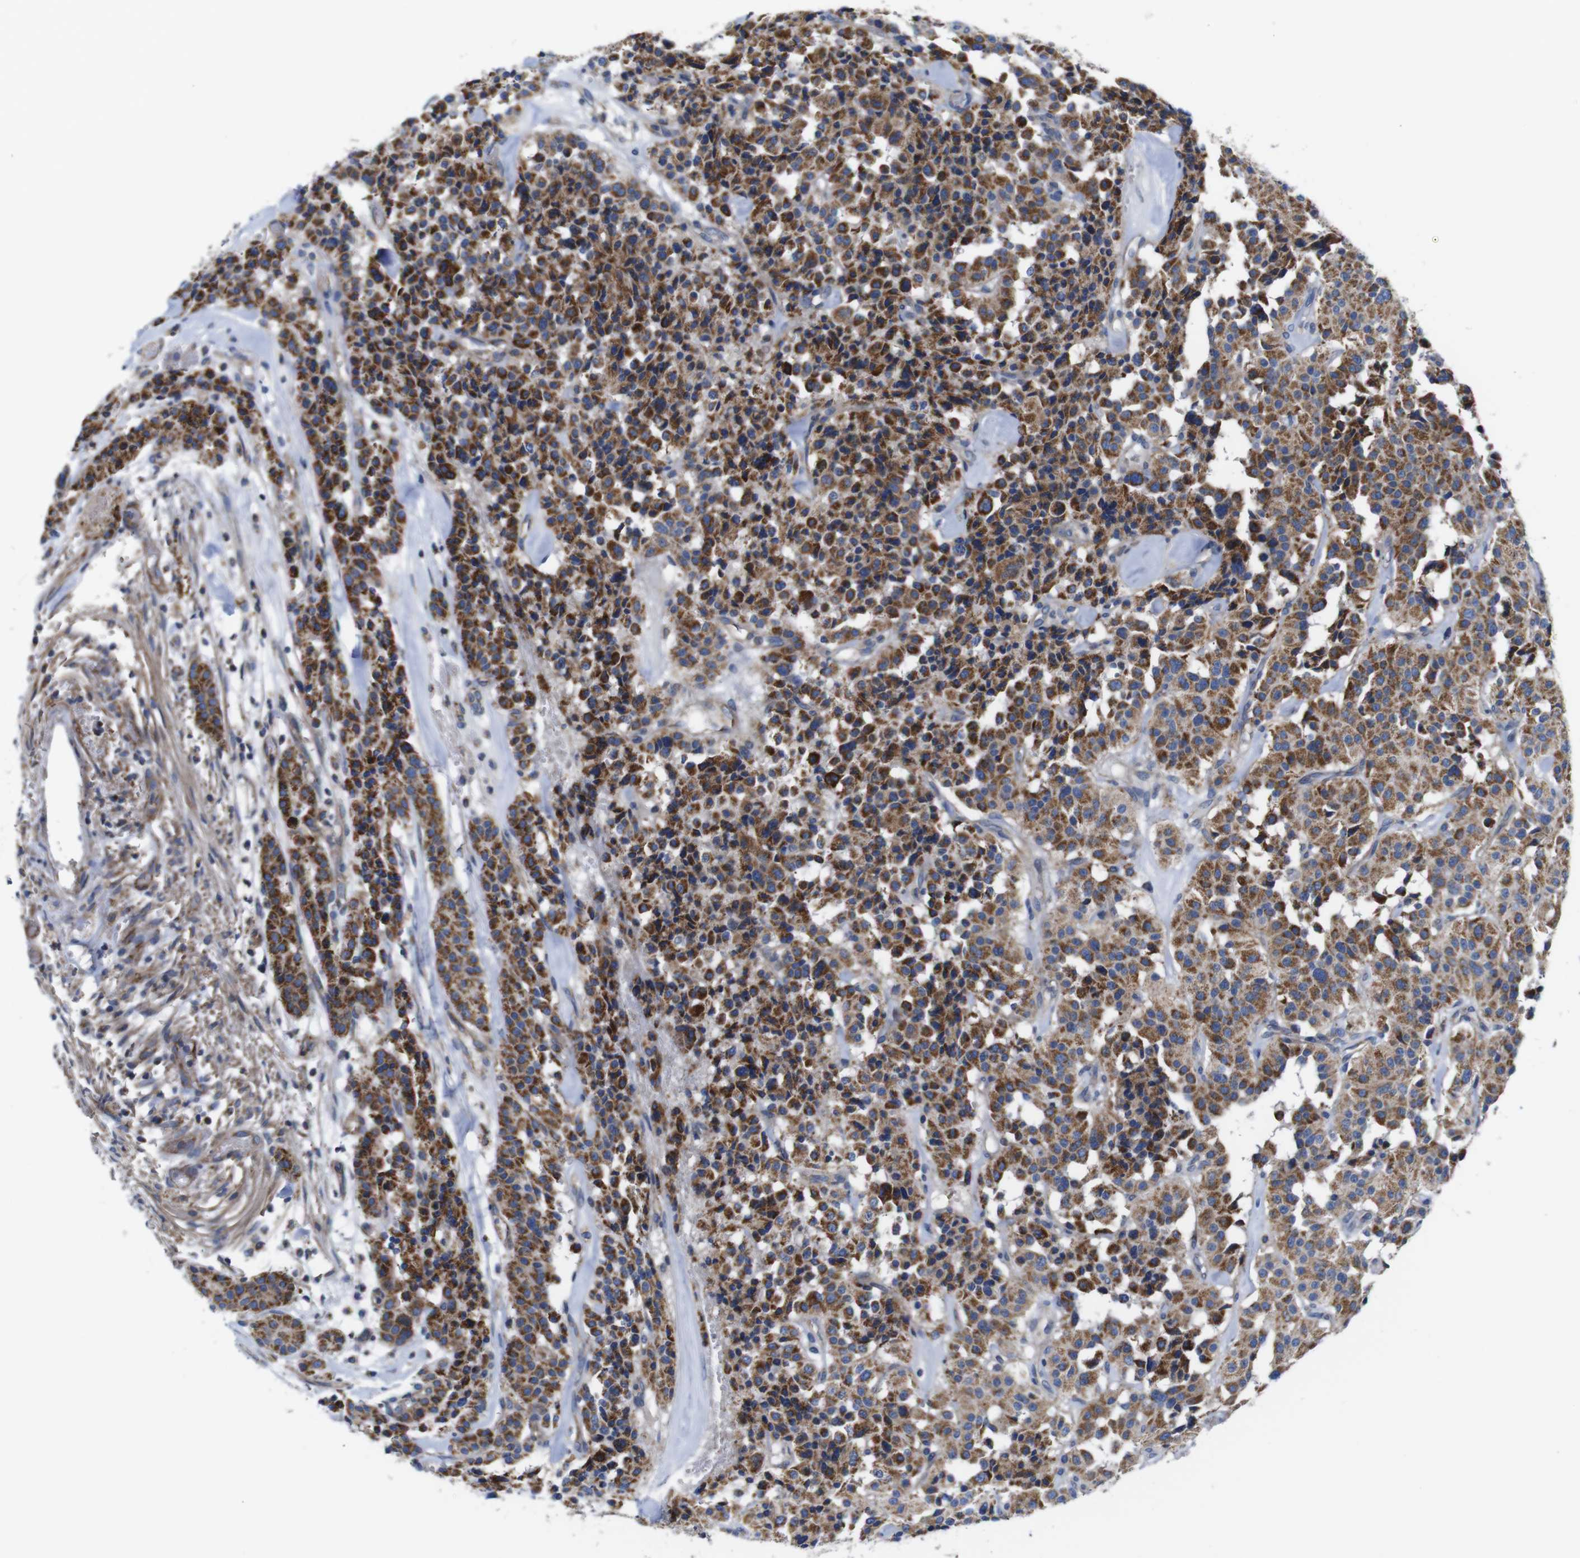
{"staining": {"intensity": "strong", "quantity": ">75%", "location": "cytoplasmic/membranous"}, "tissue": "carcinoid", "cell_type": "Tumor cells", "image_type": "cancer", "snomed": [{"axis": "morphology", "description": "Carcinoid, malignant, NOS"}, {"axis": "topography", "description": "Lung"}], "caption": "Carcinoid stained with a protein marker displays strong staining in tumor cells.", "gene": "PDCD1LG2", "patient": {"sex": "male", "age": 30}}